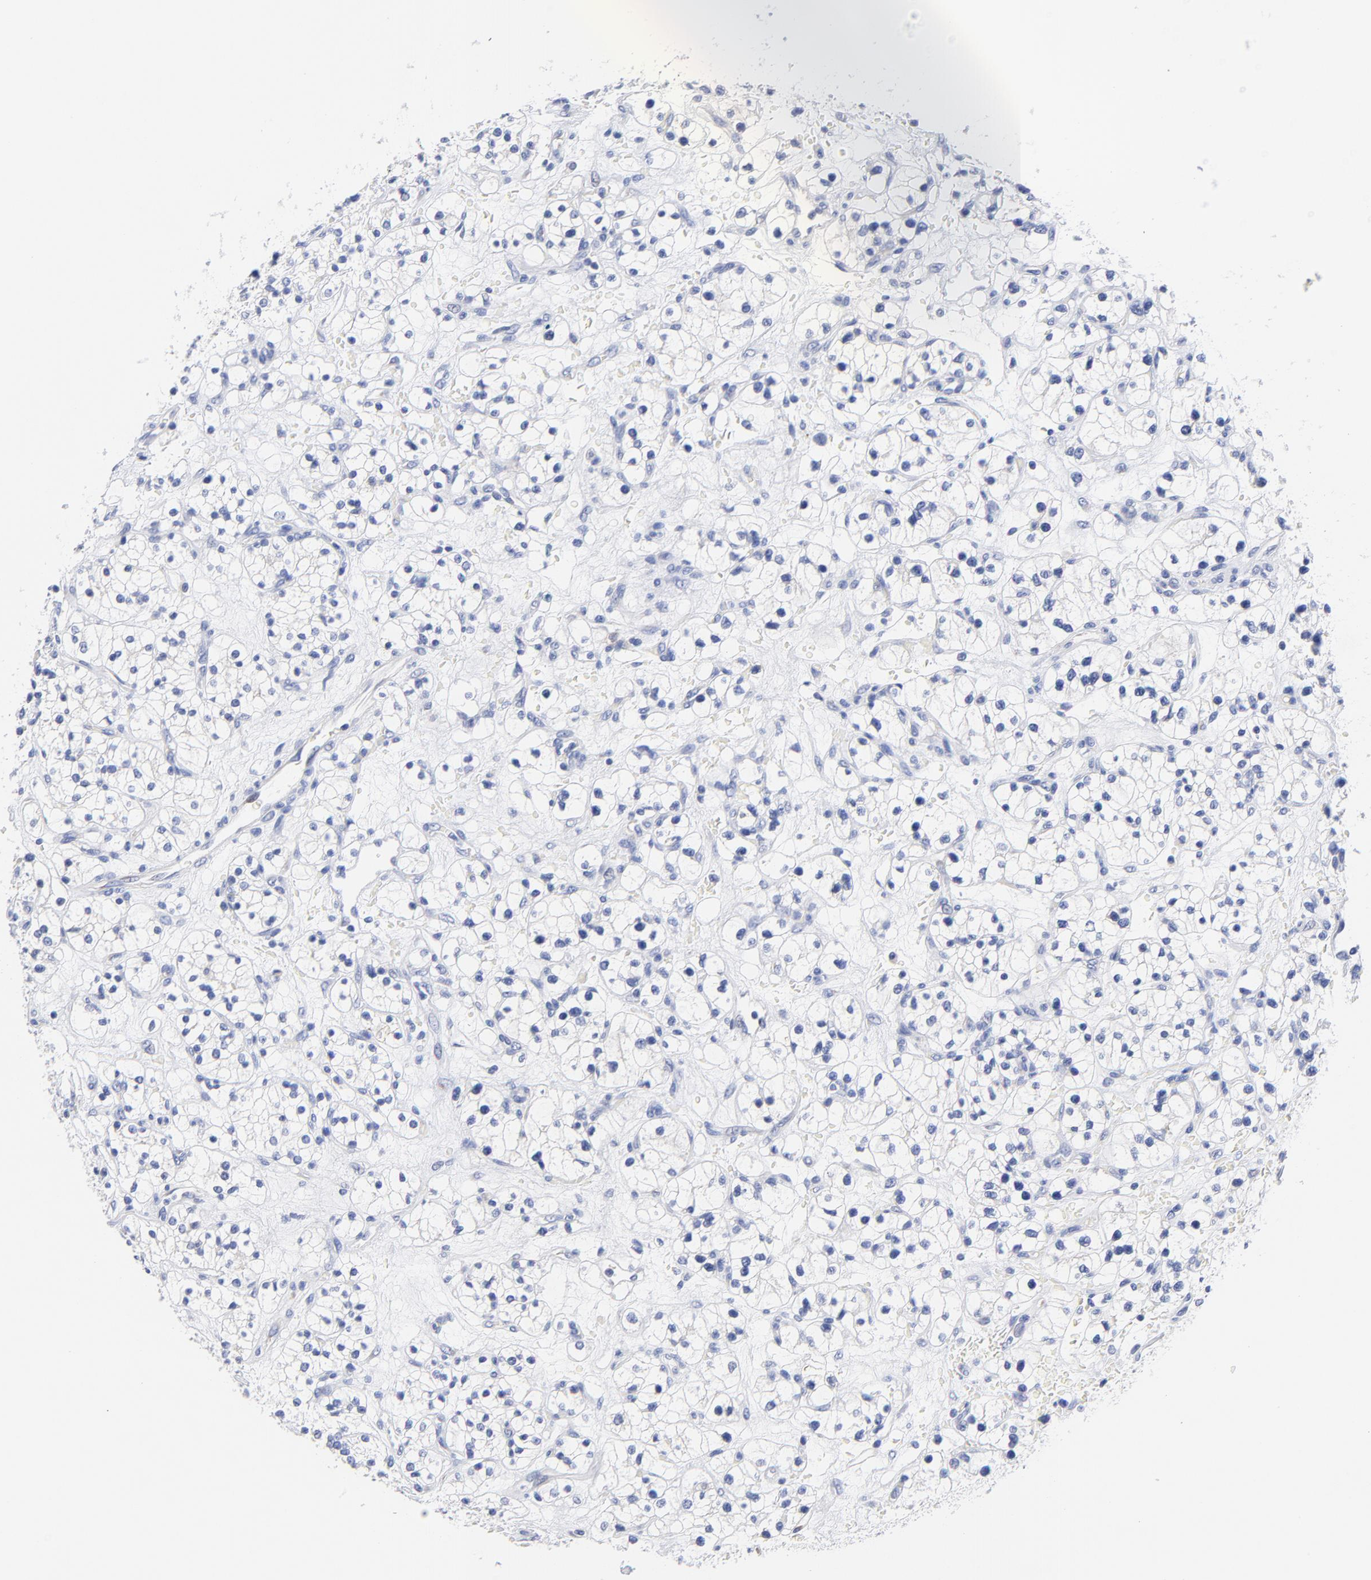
{"staining": {"intensity": "negative", "quantity": "none", "location": "none"}, "tissue": "renal cancer", "cell_type": "Tumor cells", "image_type": "cancer", "snomed": [{"axis": "morphology", "description": "Adenocarcinoma, NOS"}, {"axis": "topography", "description": "Kidney"}], "caption": "Renal cancer was stained to show a protein in brown. There is no significant positivity in tumor cells.", "gene": "LAX1", "patient": {"sex": "female", "age": 60}}